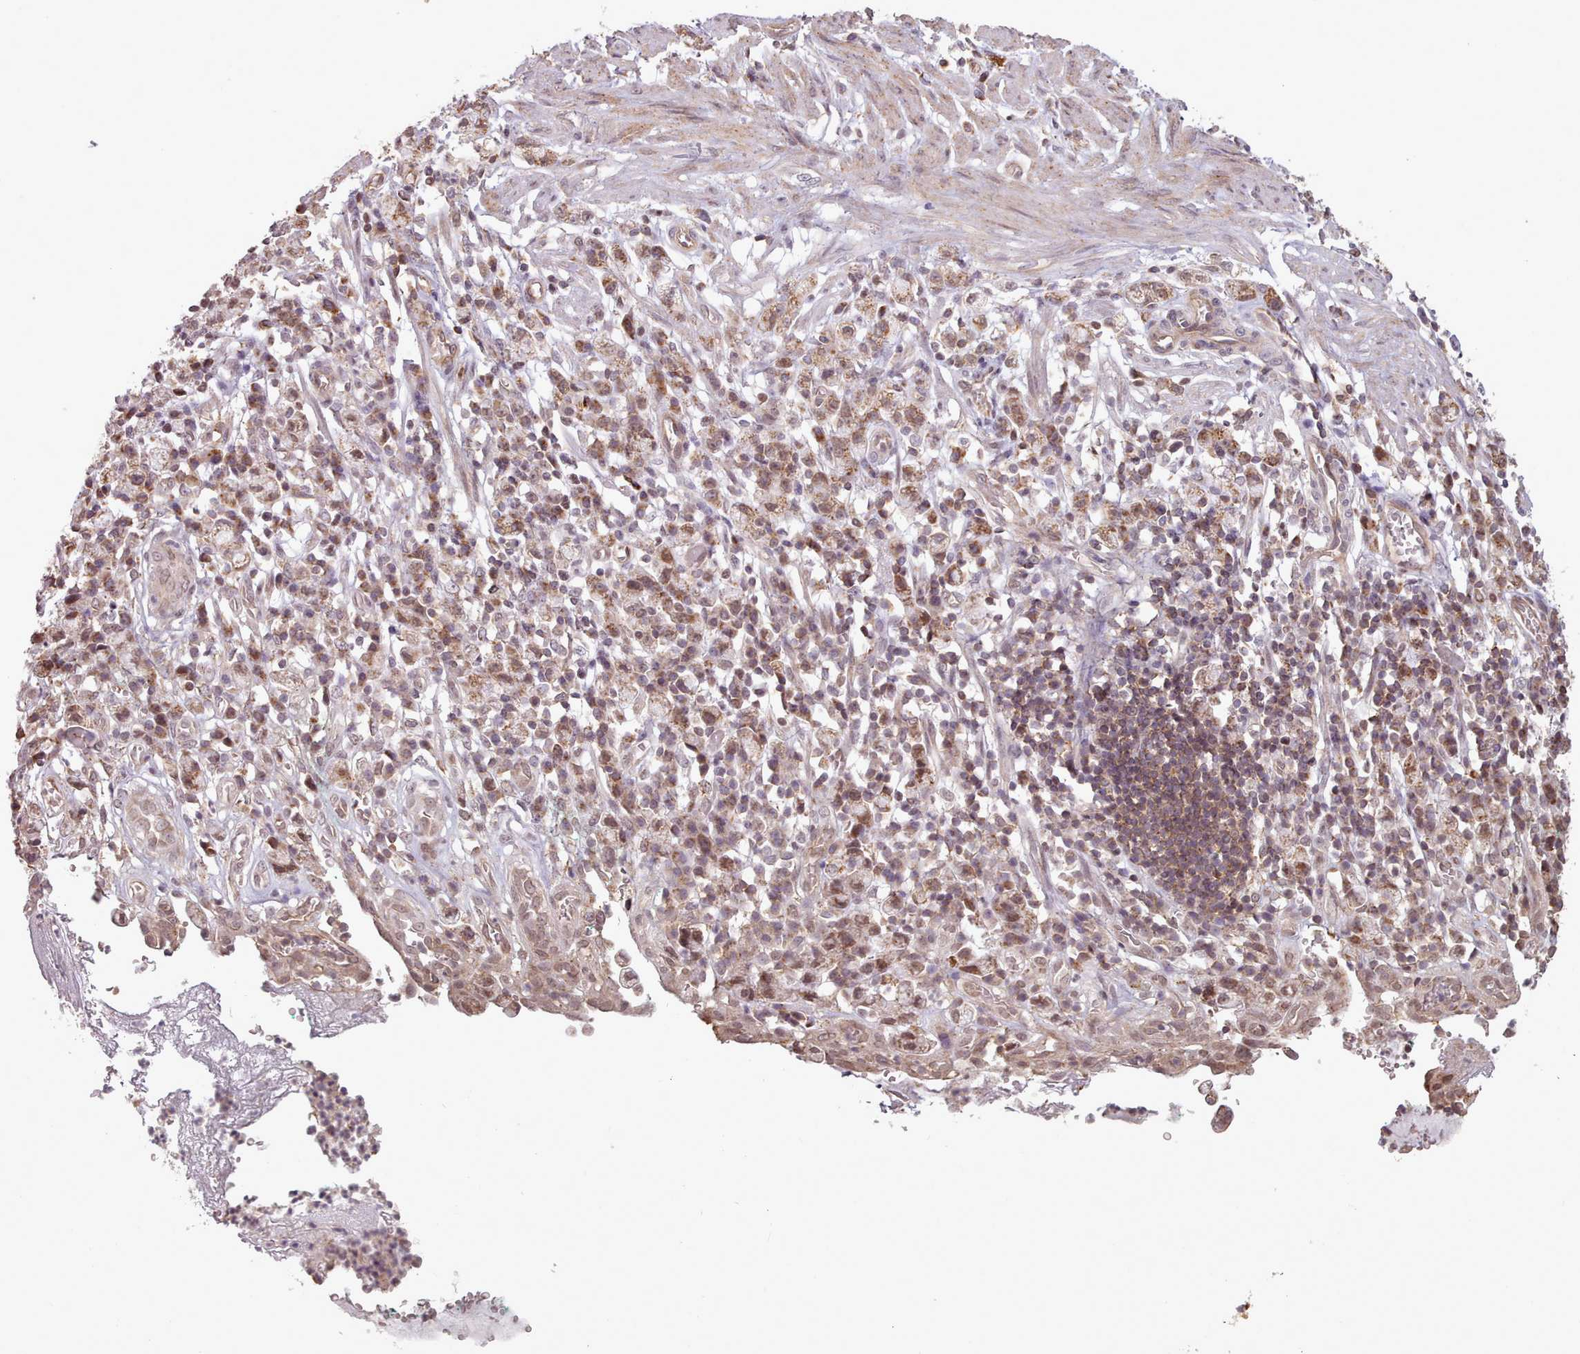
{"staining": {"intensity": "moderate", "quantity": ">75%", "location": "cytoplasmic/membranous"}, "tissue": "stomach cancer", "cell_type": "Tumor cells", "image_type": "cancer", "snomed": [{"axis": "morphology", "description": "Adenocarcinoma, NOS"}, {"axis": "topography", "description": "Stomach"}], "caption": "A histopathology image of human stomach cancer (adenocarcinoma) stained for a protein demonstrates moderate cytoplasmic/membranous brown staining in tumor cells.", "gene": "ZMYM4", "patient": {"sex": "male", "age": 77}}